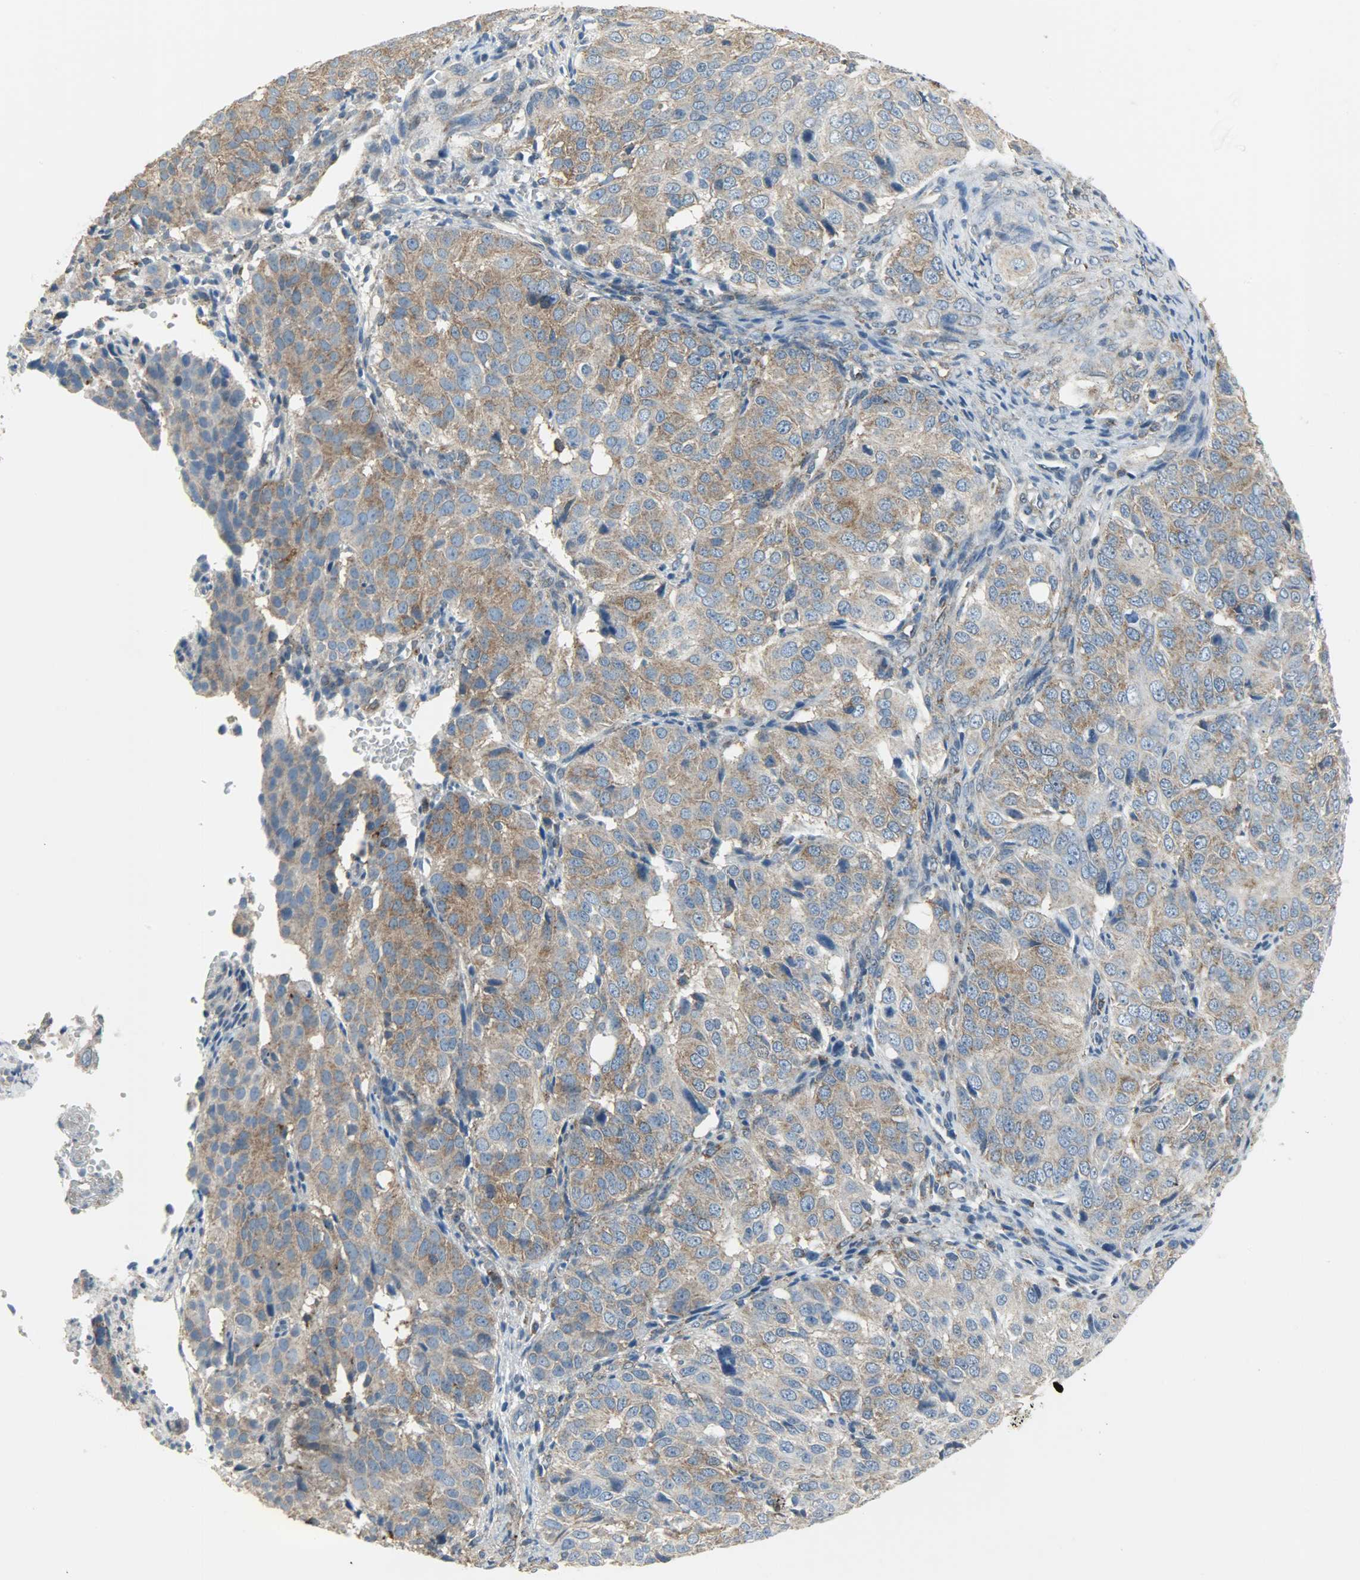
{"staining": {"intensity": "weak", "quantity": ">75%", "location": "cytoplasmic/membranous"}, "tissue": "ovarian cancer", "cell_type": "Tumor cells", "image_type": "cancer", "snomed": [{"axis": "morphology", "description": "Carcinoma, endometroid"}, {"axis": "topography", "description": "Ovary"}], "caption": "Immunohistochemical staining of ovarian cancer reveals low levels of weak cytoplasmic/membranous protein expression in about >75% of tumor cells. (DAB IHC with brightfield microscopy, high magnification).", "gene": "DNAJA4", "patient": {"sex": "female", "age": 51}}